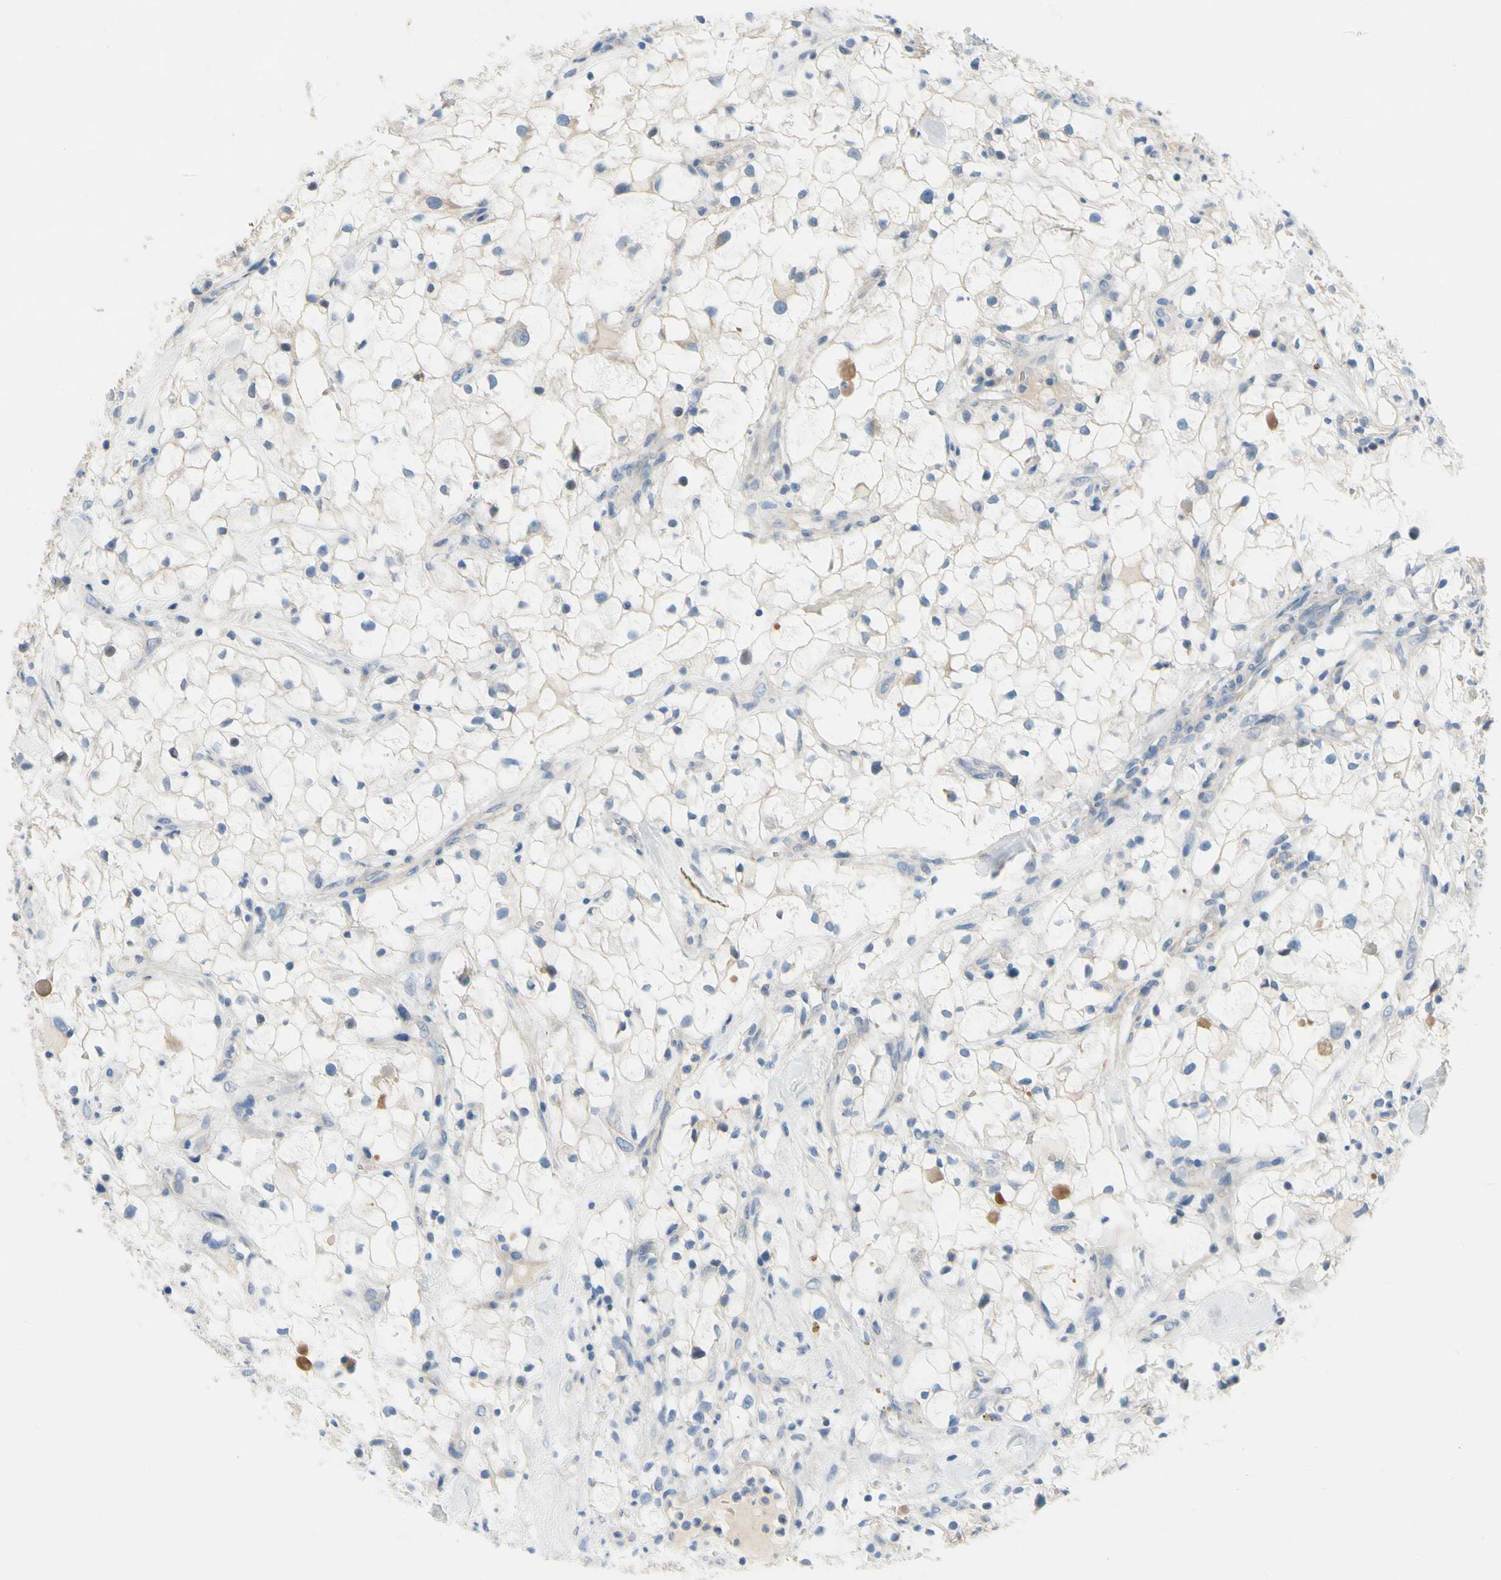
{"staining": {"intensity": "weak", "quantity": "<25%", "location": "cytoplasmic/membranous"}, "tissue": "renal cancer", "cell_type": "Tumor cells", "image_type": "cancer", "snomed": [{"axis": "morphology", "description": "Adenocarcinoma, NOS"}, {"axis": "topography", "description": "Kidney"}], "caption": "IHC of renal cancer exhibits no positivity in tumor cells. The staining is performed using DAB brown chromogen with nuclei counter-stained in using hematoxylin.", "gene": "CA14", "patient": {"sex": "female", "age": 60}}